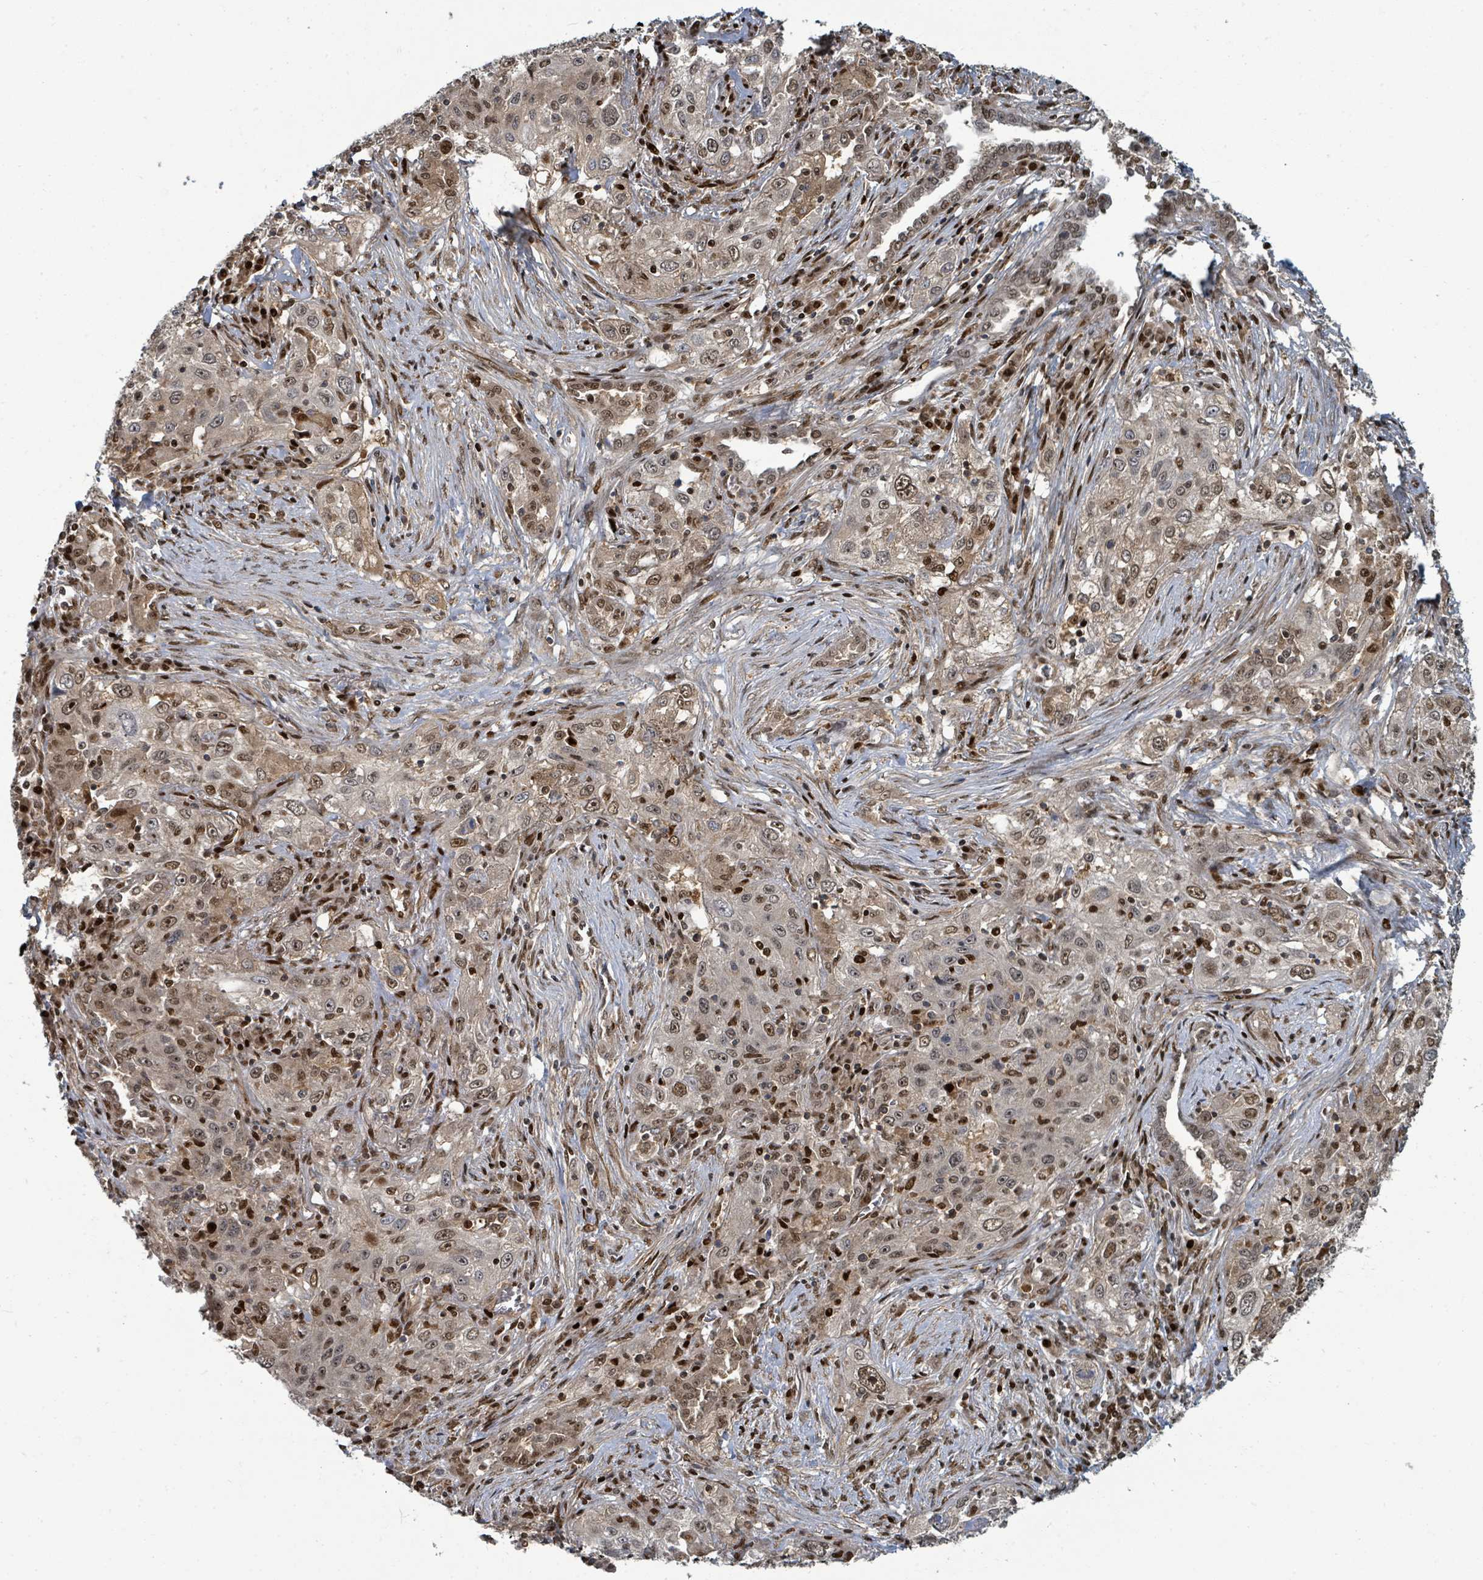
{"staining": {"intensity": "moderate", "quantity": "25%-75%", "location": "cytoplasmic/membranous,nuclear"}, "tissue": "lung cancer", "cell_type": "Tumor cells", "image_type": "cancer", "snomed": [{"axis": "morphology", "description": "Squamous cell carcinoma, NOS"}, {"axis": "topography", "description": "Lung"}], "caption": "Protein staining of lung cancer (squamous cell carcinoma) tissue displays moderate cytoplasmic/membranous and nuclear staining in about 25%-75% of tumor cells.", "gene": "TRDMT1", "patient": {"sex": "female", "age": 69}}